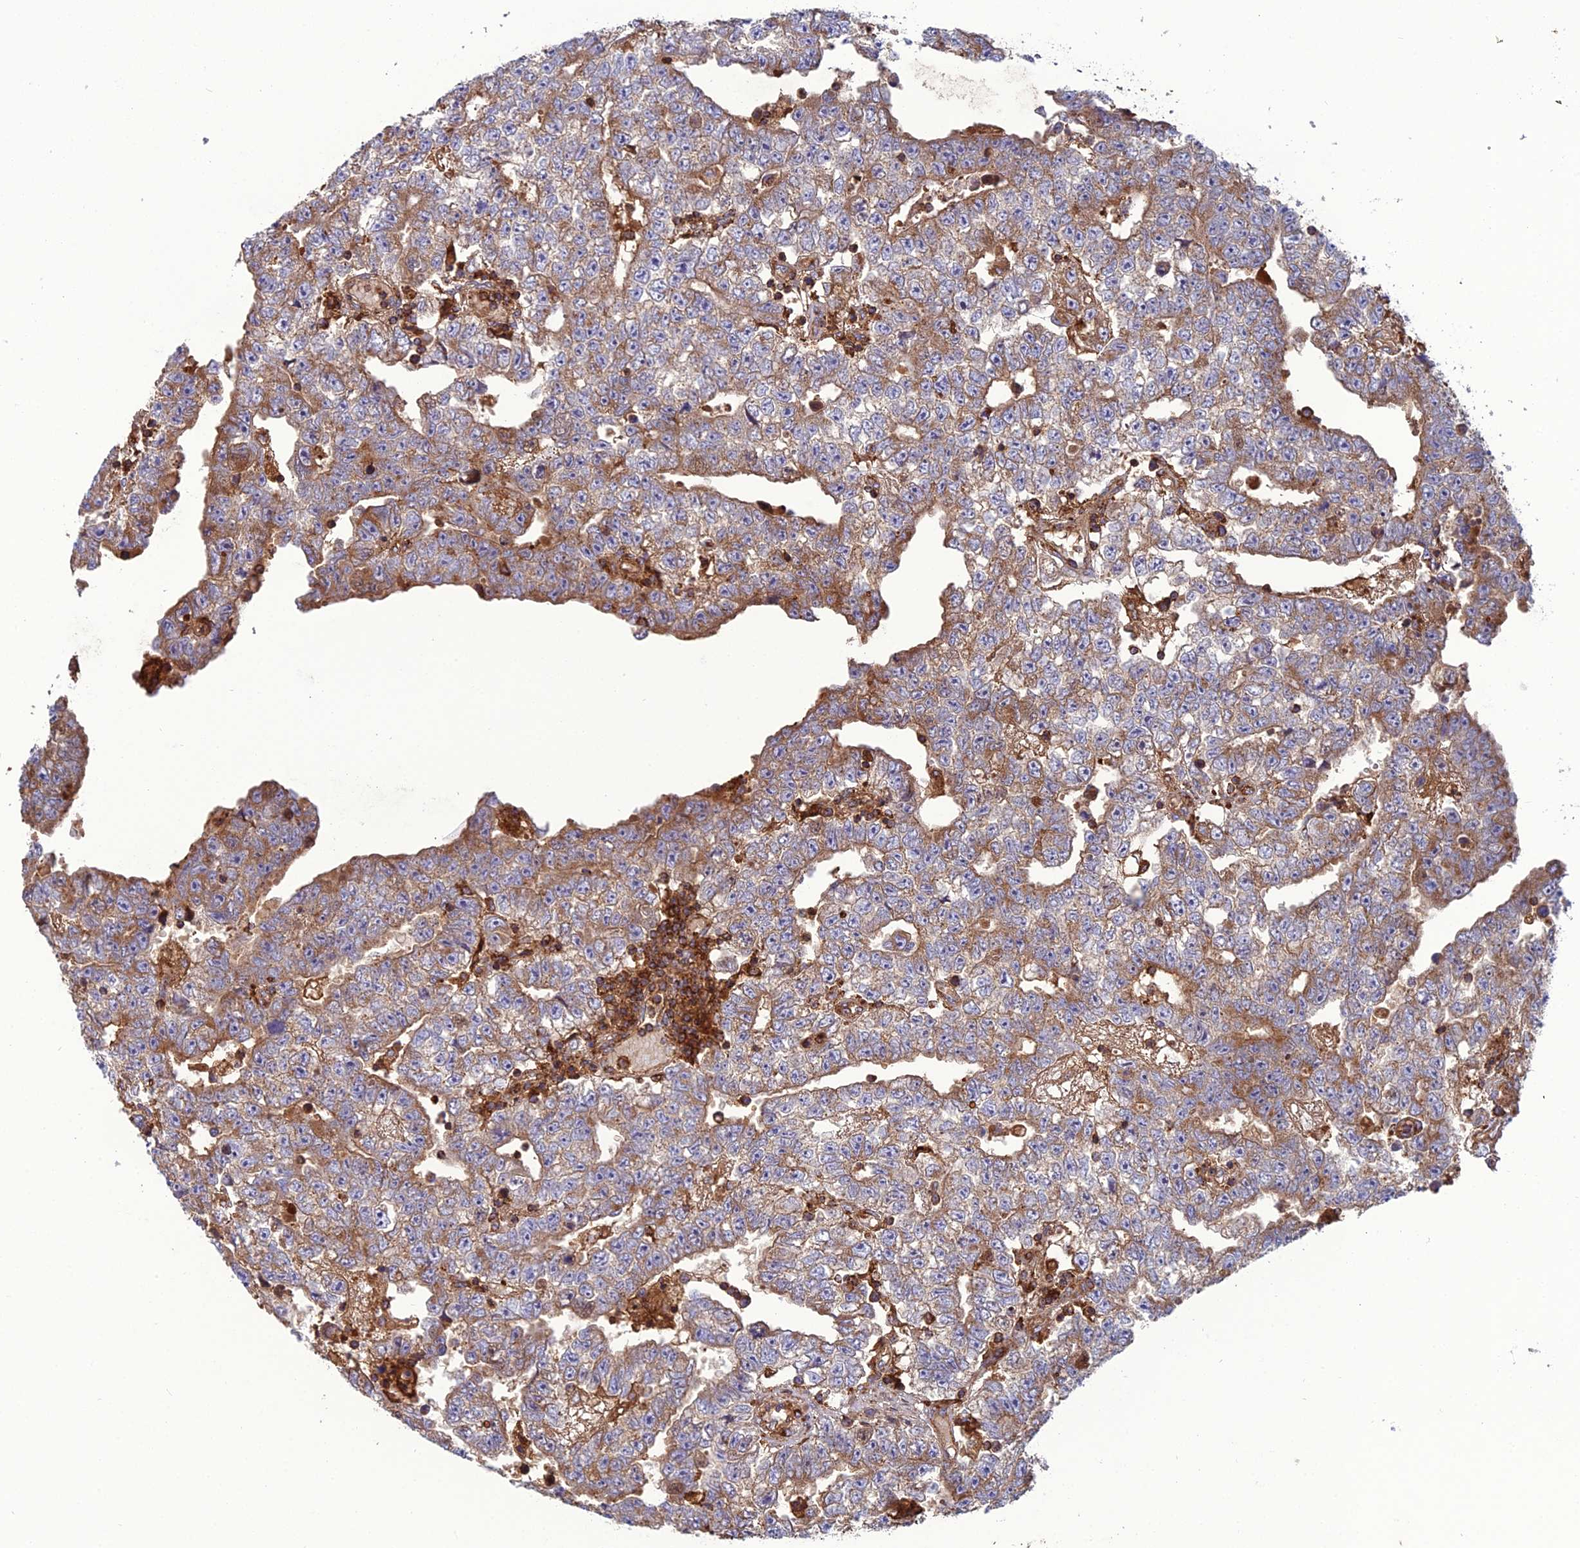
{"staining": {"intensity": "moderate", "quantity": ">75%", "location": "cytoplasmic/membranous"}, "tissue": "testis cancer", "cell_type": "Tumor cells", "image_type": "cancer", "snomed": [{"axis": "morphology", "description": "Carcinoma, Embryonal, NOS"}, {"axis": "topography", "description": "Testis"}], "caption": "IHC image of testis cancer (embryonal carcinoma) stained for a protein (brown), which exhibits medium levels of moderate cytoplasmic/membranous staining in approximately >75% of tumor cells.", "gene": "LNPEP", "patient": {"sex": "male", "age": 25}}